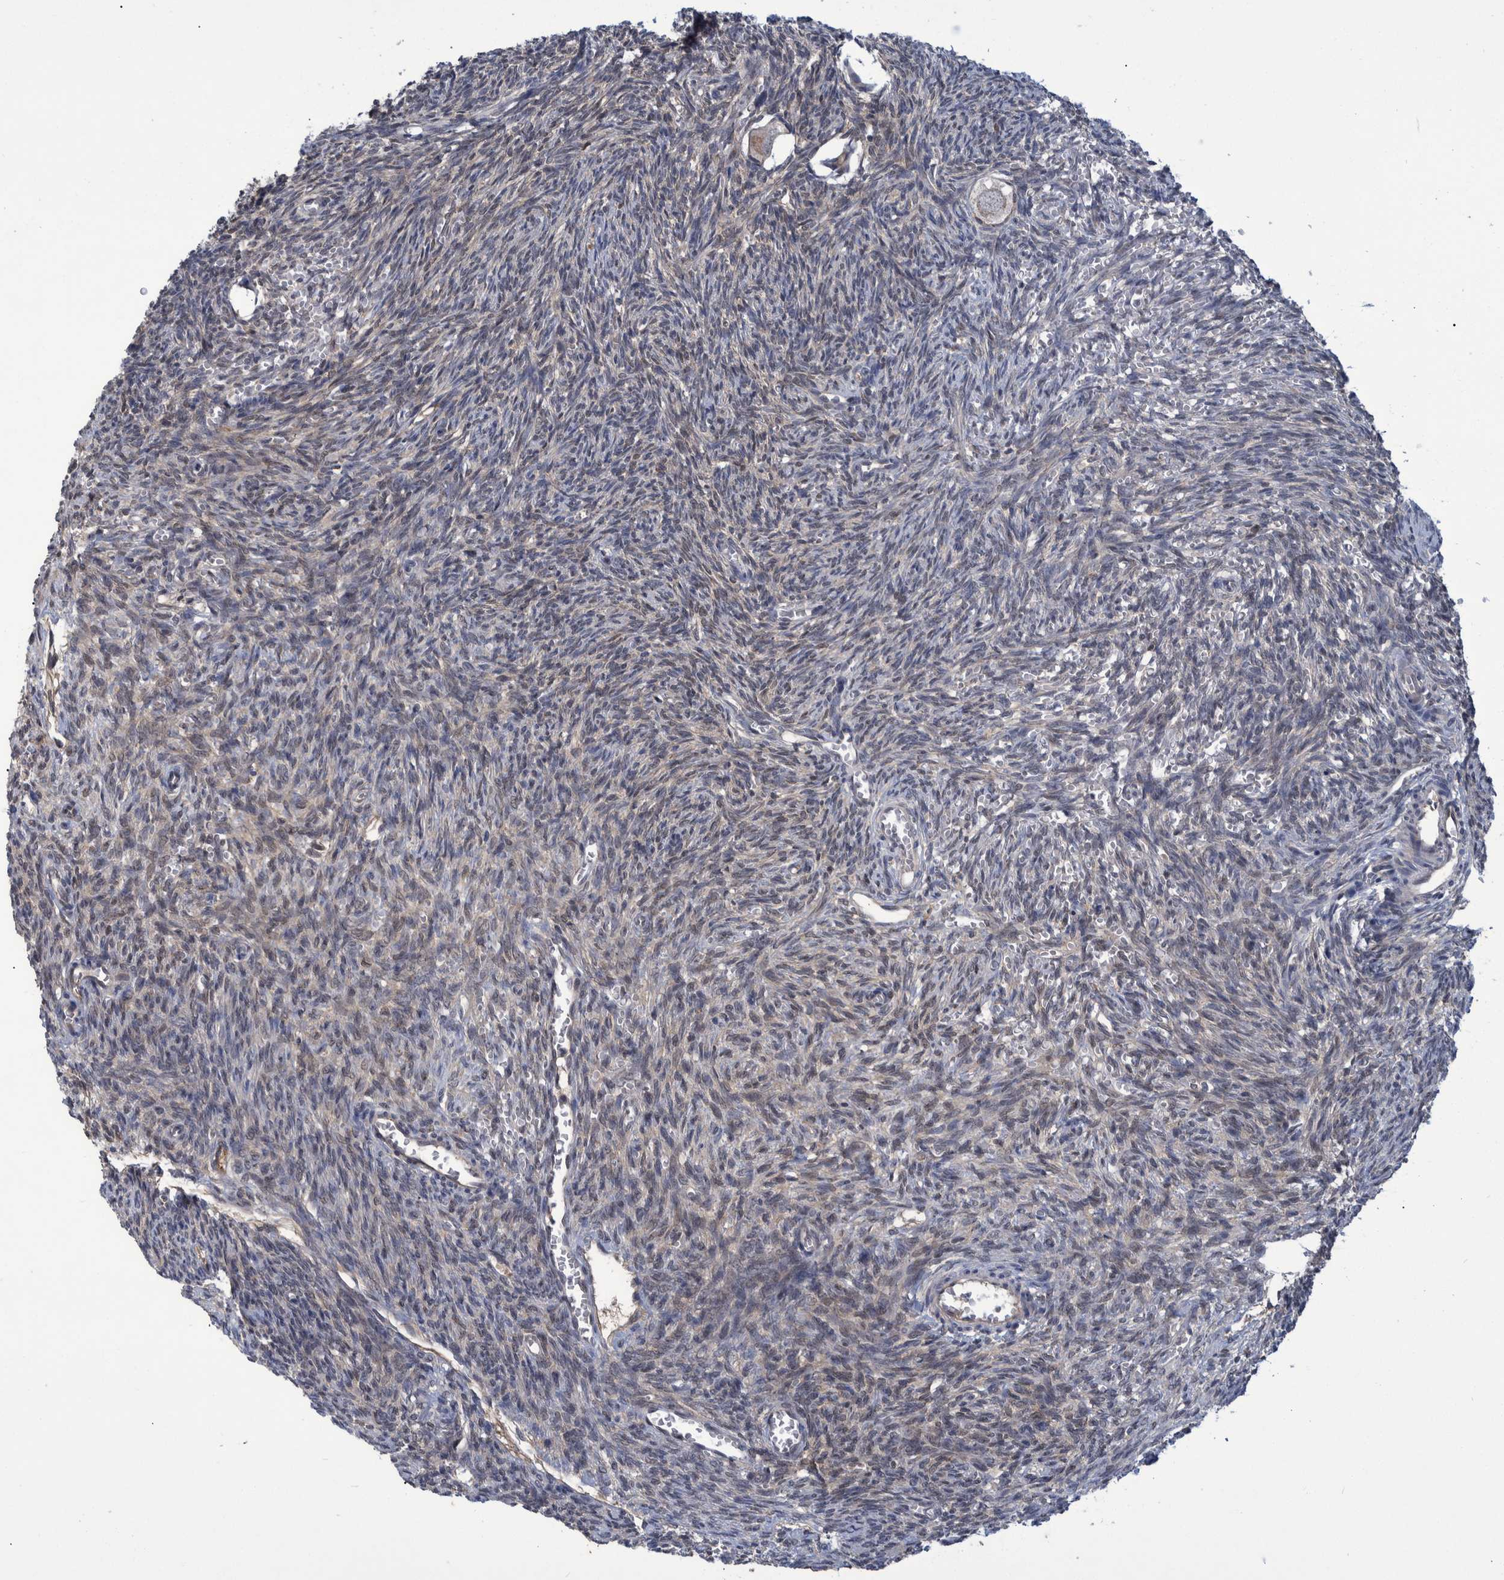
{"staining": {"intensity": "weak", "quantity": "25%-75%", "location": "cytoplasmic/membranous"}, "tissue": "ovary", "cell_type": "Follicle cells", "image_type": "normal", "snomed": [{"axis": "morphology", "description": "Normal tissue, NOS"}, {"axis": "topography", "description": "Ovary"}], "caption": "The photomicrograph exhibits immunohistochemical staining of normal ovary. There is weak cytoplasmic/membranous staining is seen in approximately 25%-75% of follicle cells.", "gene": "PCYT2", "patient": {"sex": "female", "age": 27}}